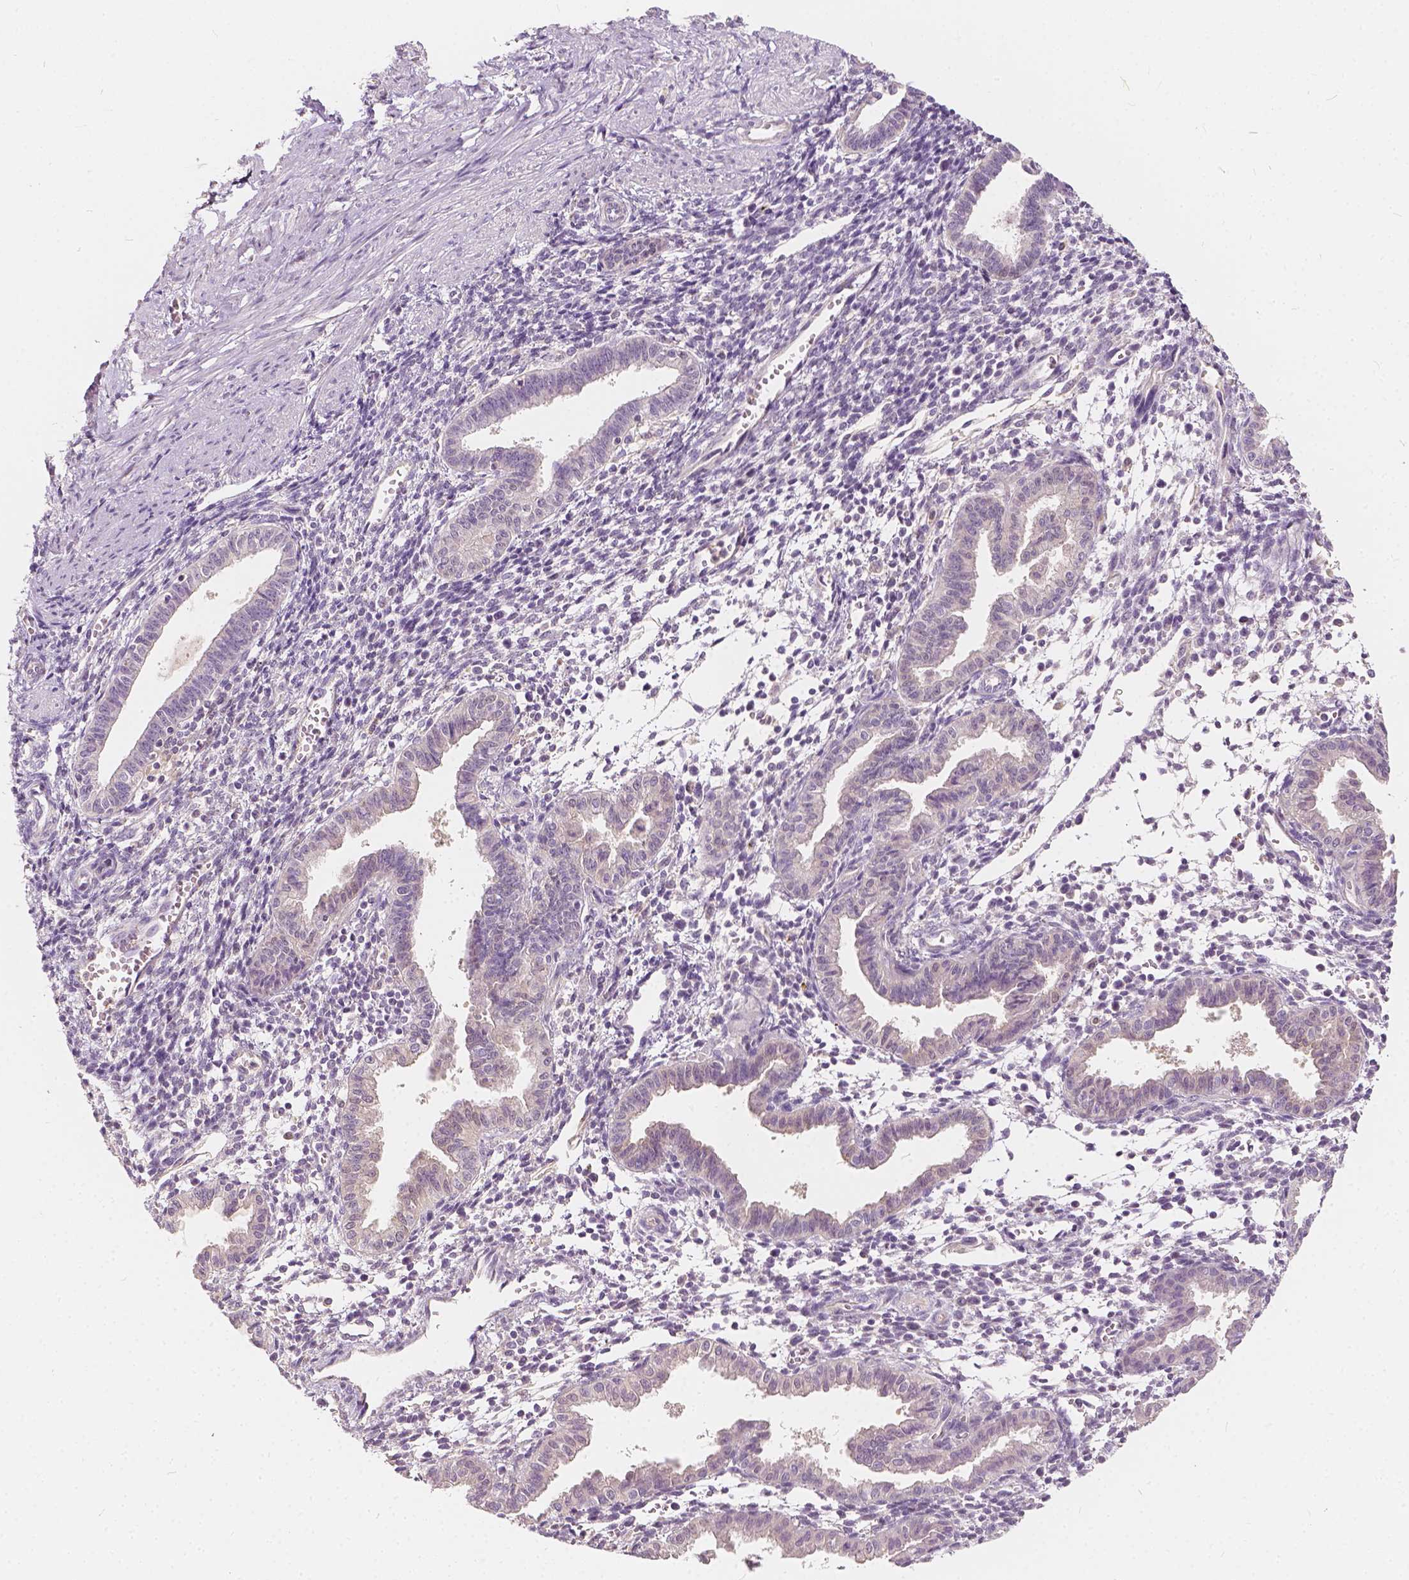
{"staining": {"intensity": "negative", "quantity": "none", "location": "none"}, "tissue": "endometrium", "cell_type": "Cells in endometrial stroma", "image_type": "normal", "snomed": [{"axis": "morphology", "description": "Normal tissue, NOS"}, {"axis": "topography", "description": "Endometrium"}], "caption": "An immunohistochemistry micrograph of unremarkable endometrium is shown. There is no staining in cells in endometrial stroma of endometrium. (Brightfield microscopy of DAB (3,3'-diaminobenzidine) IHC at high magnification).", "gene": "KIAA0513", "patient": {"sex": "female", "age": 37}}